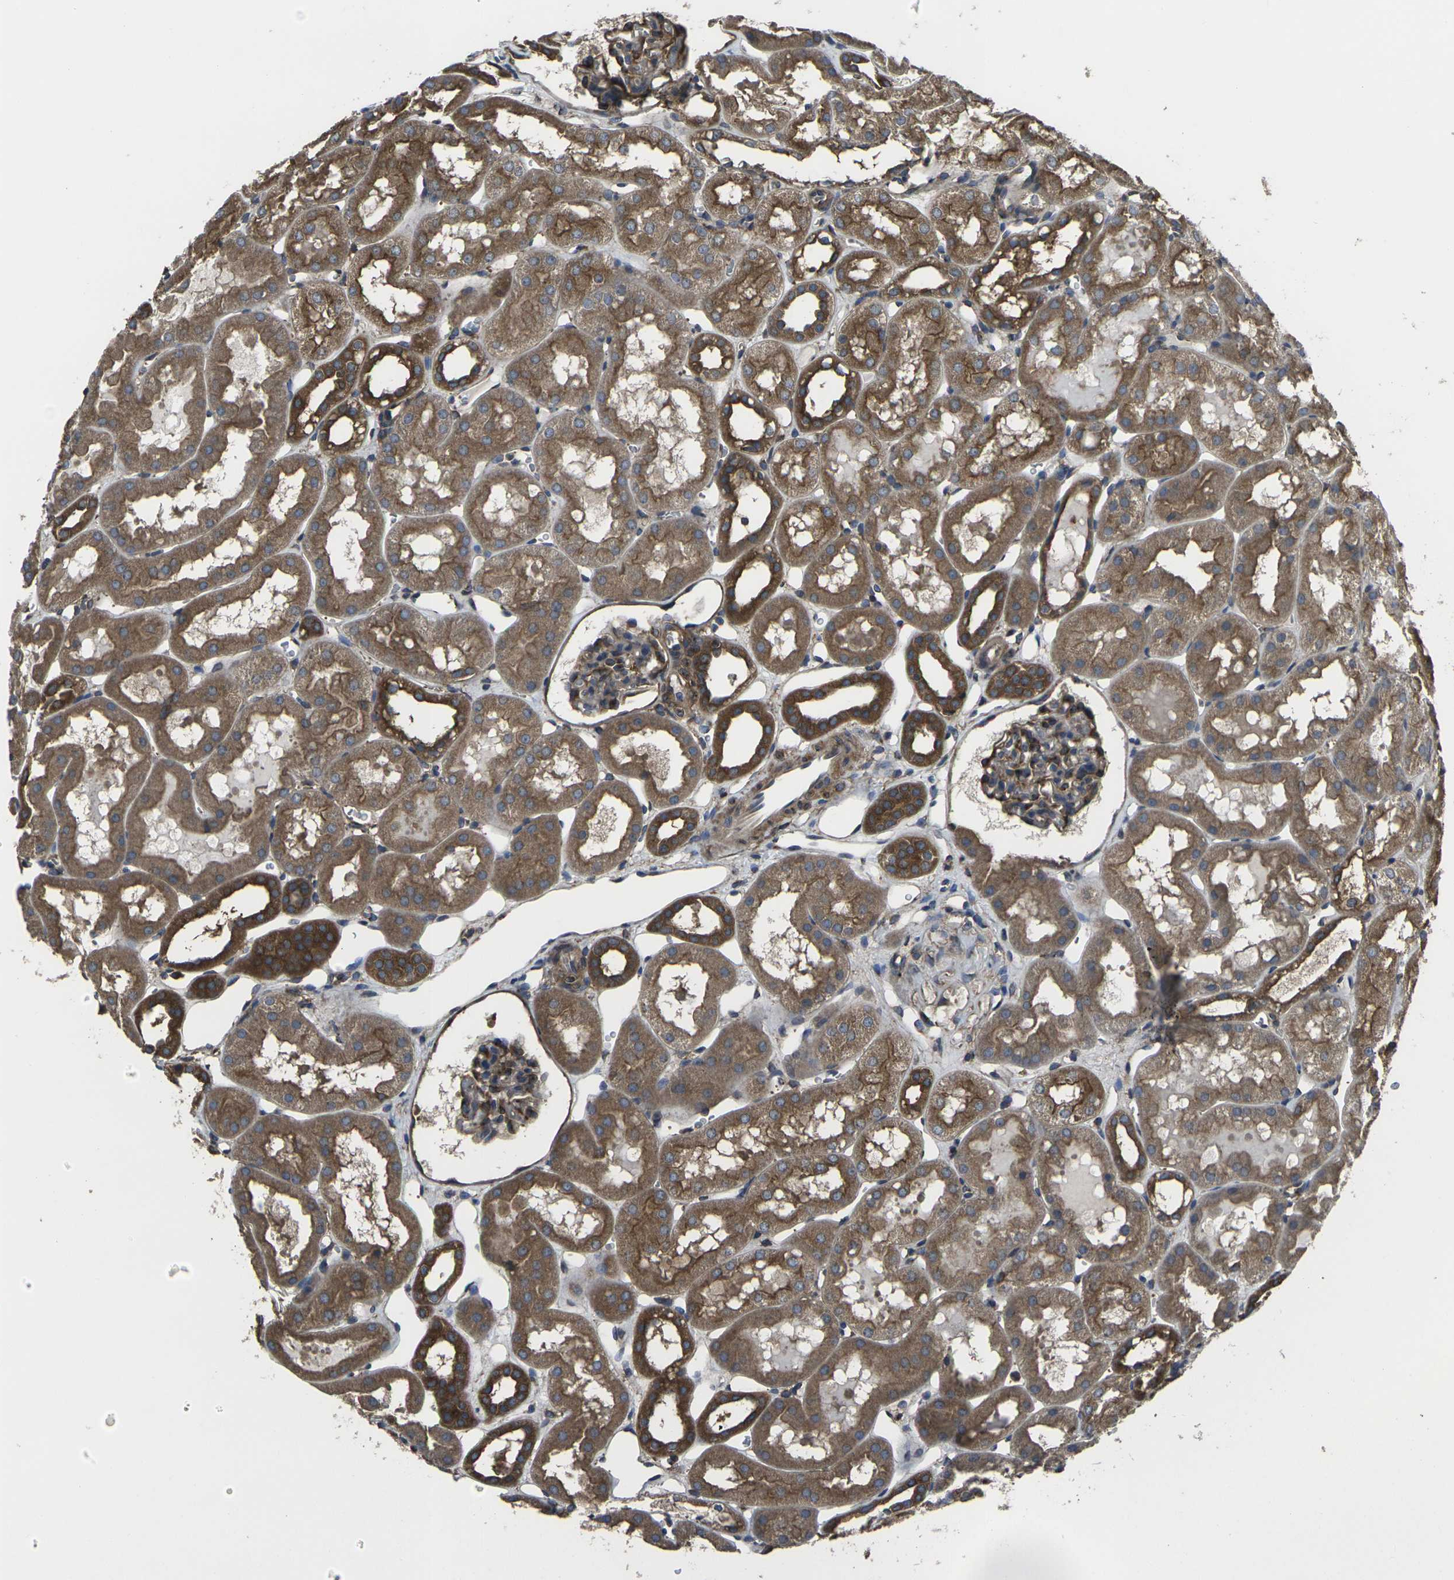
{"staining": {"intensity": "moderate", "quantity": "<25%", "location": "cytoplasmic/membranous"}, "tissue": "kidney", "cell_type": "Cells in glomeruli", "image_type": "normal", "snomed": [{"axis": "morphology", "description": "Normal tissue, NOS"}, {"axis": "topography", "description": "Kidney"}, {"axis": "topography", "description": "Urinary bladder"}], "caption": "High-magnification brightfield microscopy of unremarkable kidney stained with DAB (brown) and counterstained with hematoxylin (blue). cells in glomeruli exhibit moderate cytoplasmic/membranous positivity is identified in about<25% of cells. The staining was performed using DAB, with brown indicating positive protein expression. Nuclei are stained blue with hematoxylin.", "gene": "PRKACB", "patient": {"sex": "male", "age": 16}}